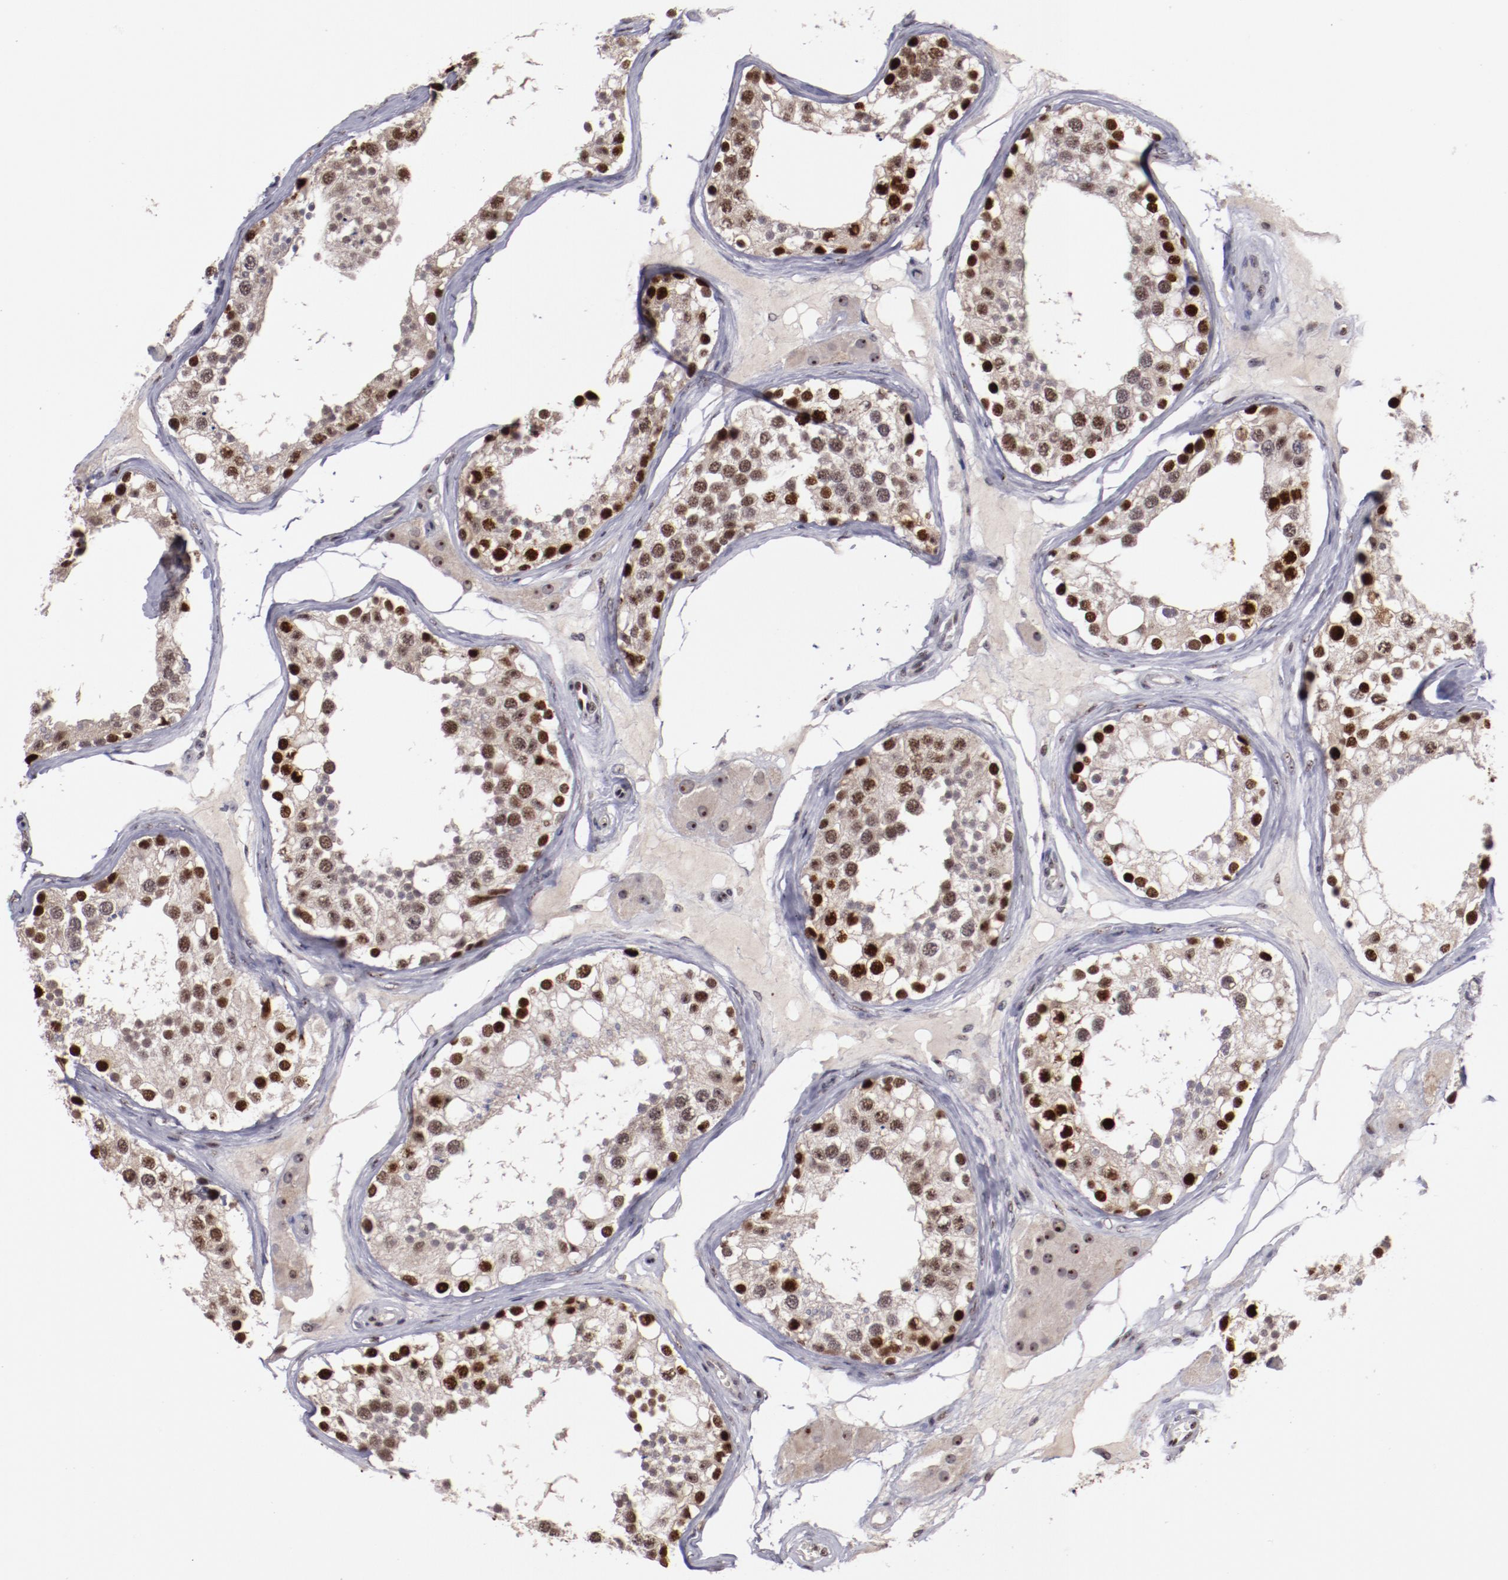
{"staining": {"intensity": "strong", "quantity": "25%-75%", "location": "nuclear"}, "tissue": "testis", "cell_type": "Cells in seminiferous ducts", "image_type": "normal", "snomed": [{"axis": "morphology", "description": "Normal tissue, NOS"}, {"axis": "topography", "description": "Testis"}], "caption": "The immunohistochemical stain labels strong nuclear expression in cells in seminiferous ducts of benign testis. The protein of interest is stained brown, and the nuclei are stained in blue (DAB (3,3'-diaminobenzidine) IHC with brightfield microscopy, high magnification).", "gene": "DDX24", "patient": {"sex": "male", "age": 68}}